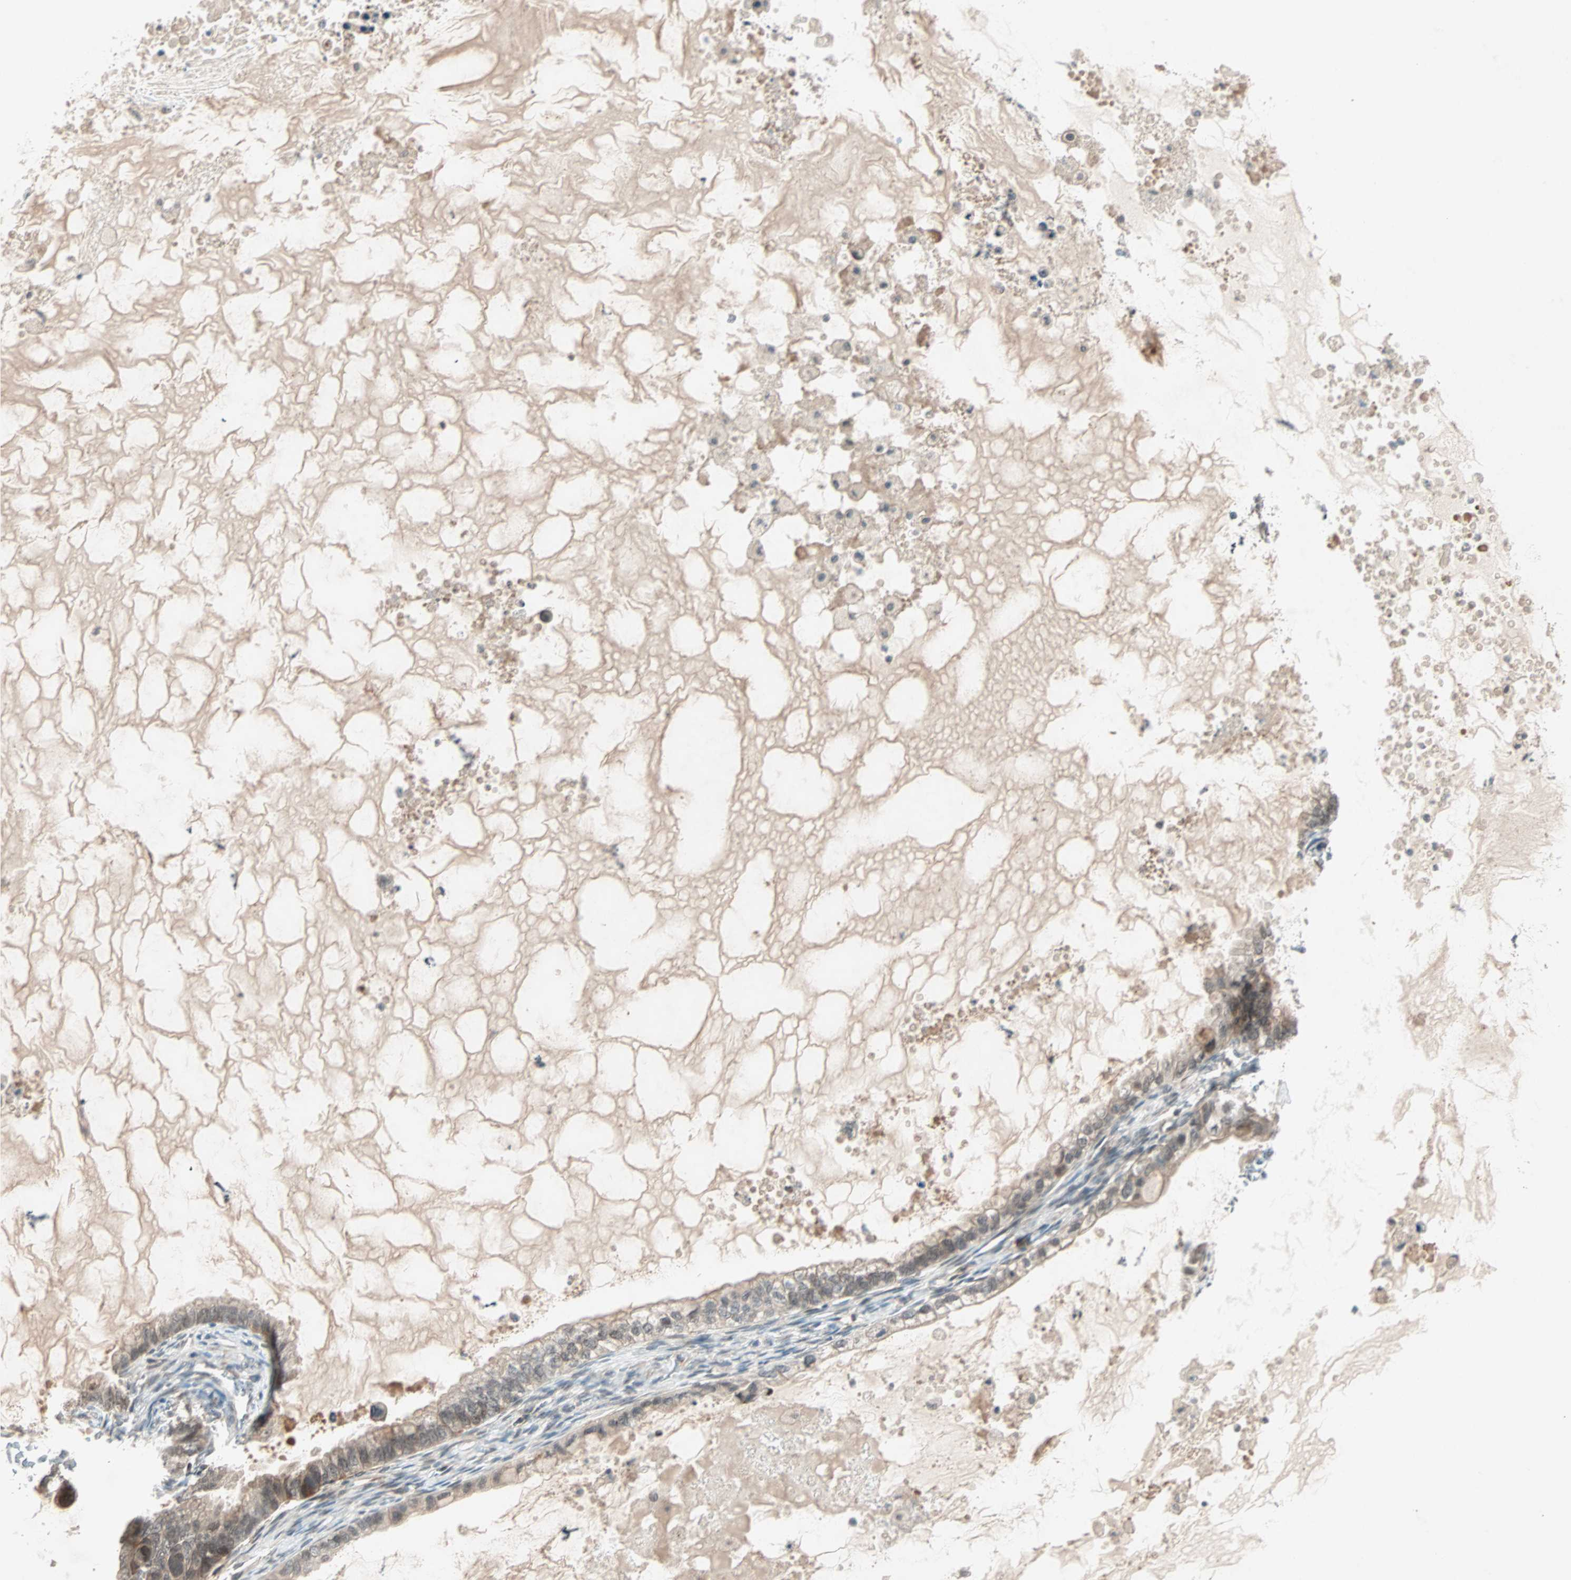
{"staining": {"intensity": "weak", "quantity": "25%-75%", "location": "cytoplasmic/membranous"}, "tissue": "ovarian cancer", "cell_type": "Tumor cells", "image_type": "cancer", "snomed": [{"axis": "morphology", "description": "Cystadenocarcinoma, mucinous, NOS"}, {"axis": "topography", "description": "Ovary"}], "caption": "Mucinous cystadenocarcinoma (ovarian) stained with a protein marker reveals weak staining in tumor cells.", "gene": "PGBD1", "patient": {"sex": "female", "age": 80}}